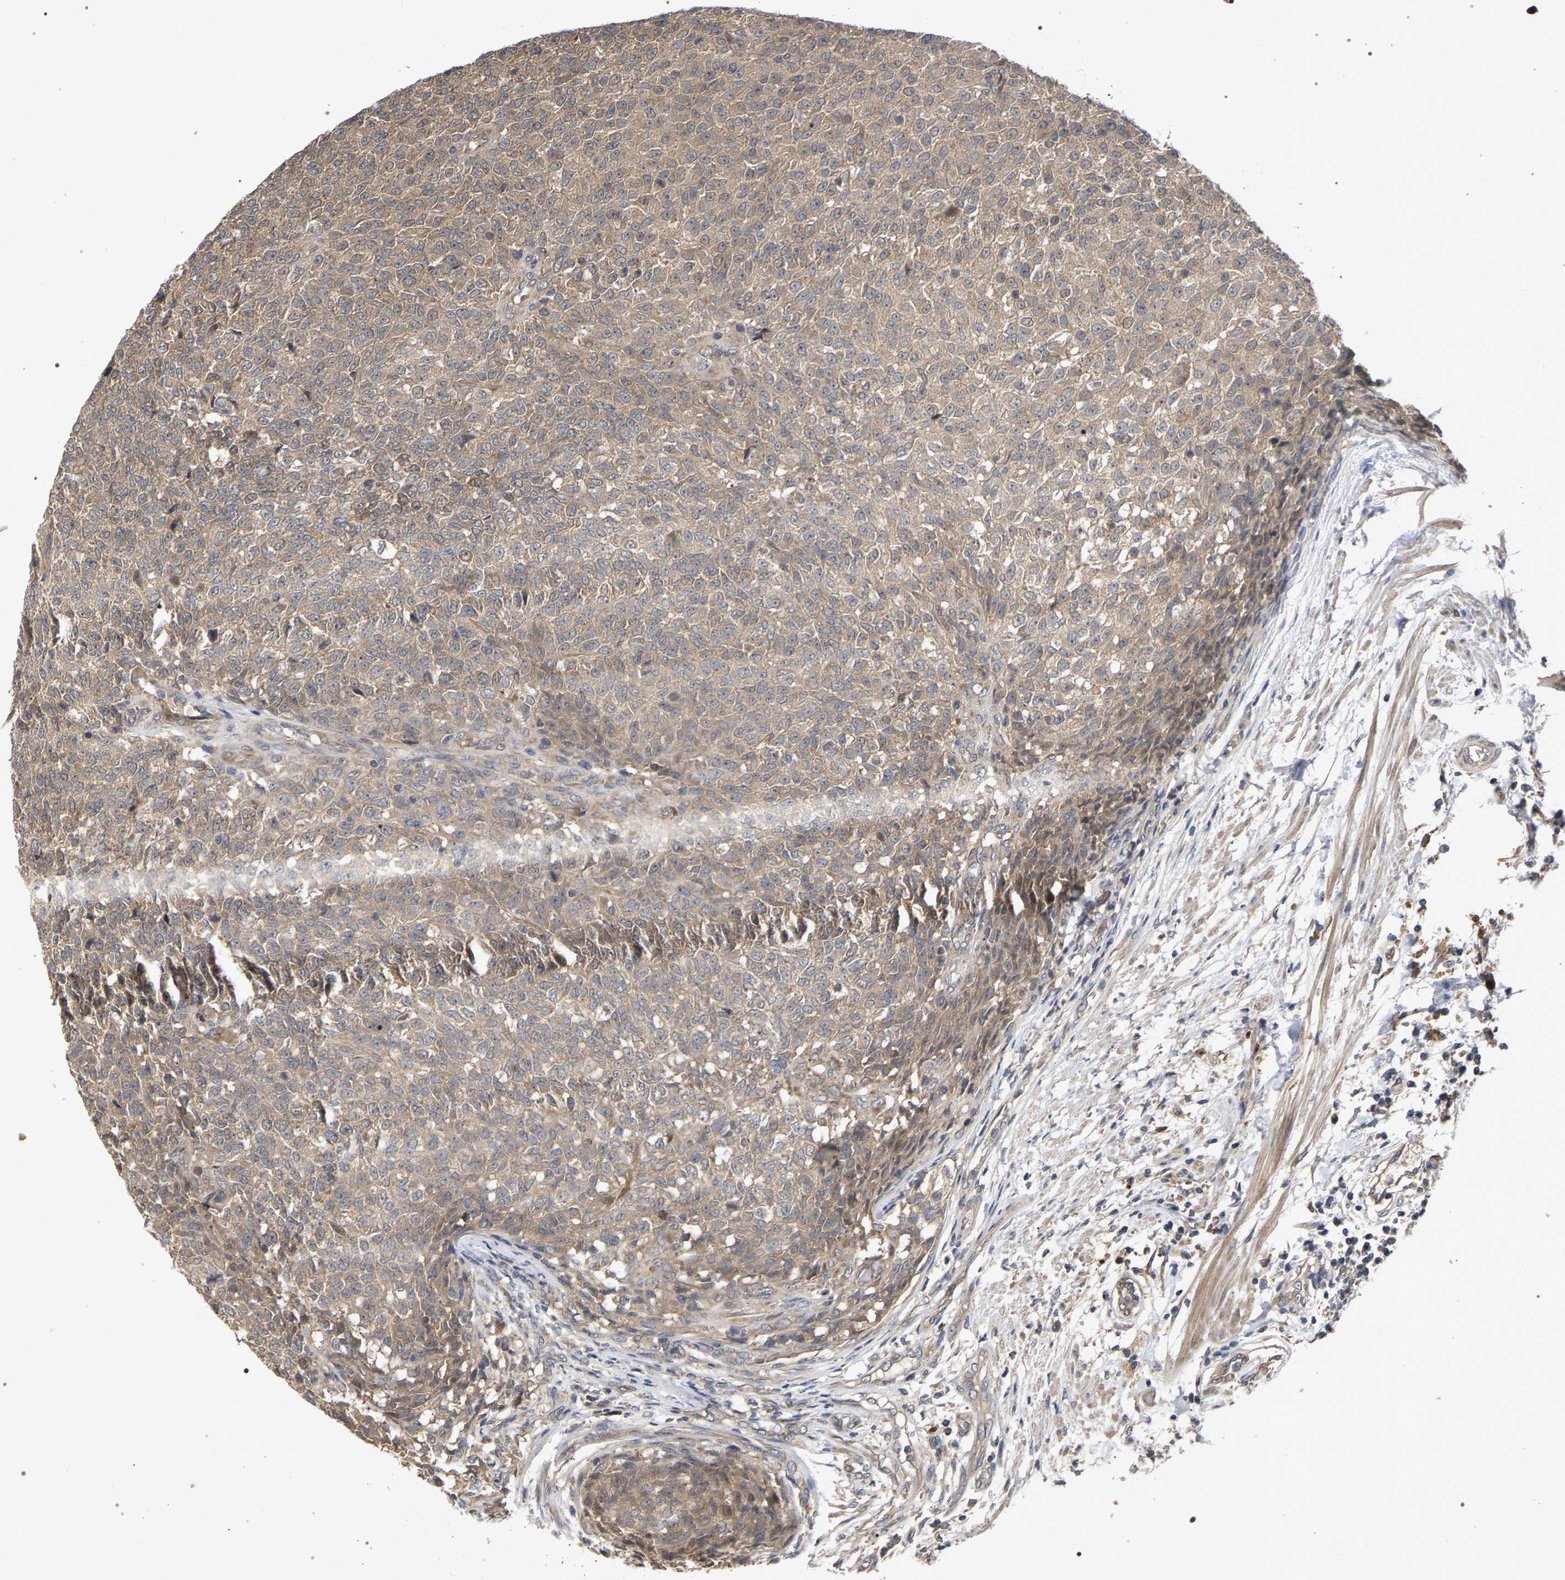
{"staining": {"intensity": "weak", "quantity": ">75%", "location": "cytoplasmic/membranous"}, "tissue": "testis cancer", "cell_type": "Tumor cells", "image_type": "cancer", "snomed": [{"axis": "morphology", "description": "Seminoma, NOS"}, {"axis": "topography", "description": "Testis"}], "caption": "Tumor cells exhibit low levels of weak cytoplasmic/membranous expression in approximately >75% of cells in human testis cancer.", "gene": "SLC4A4", "patient": {"sex": "male", "age": 59}}